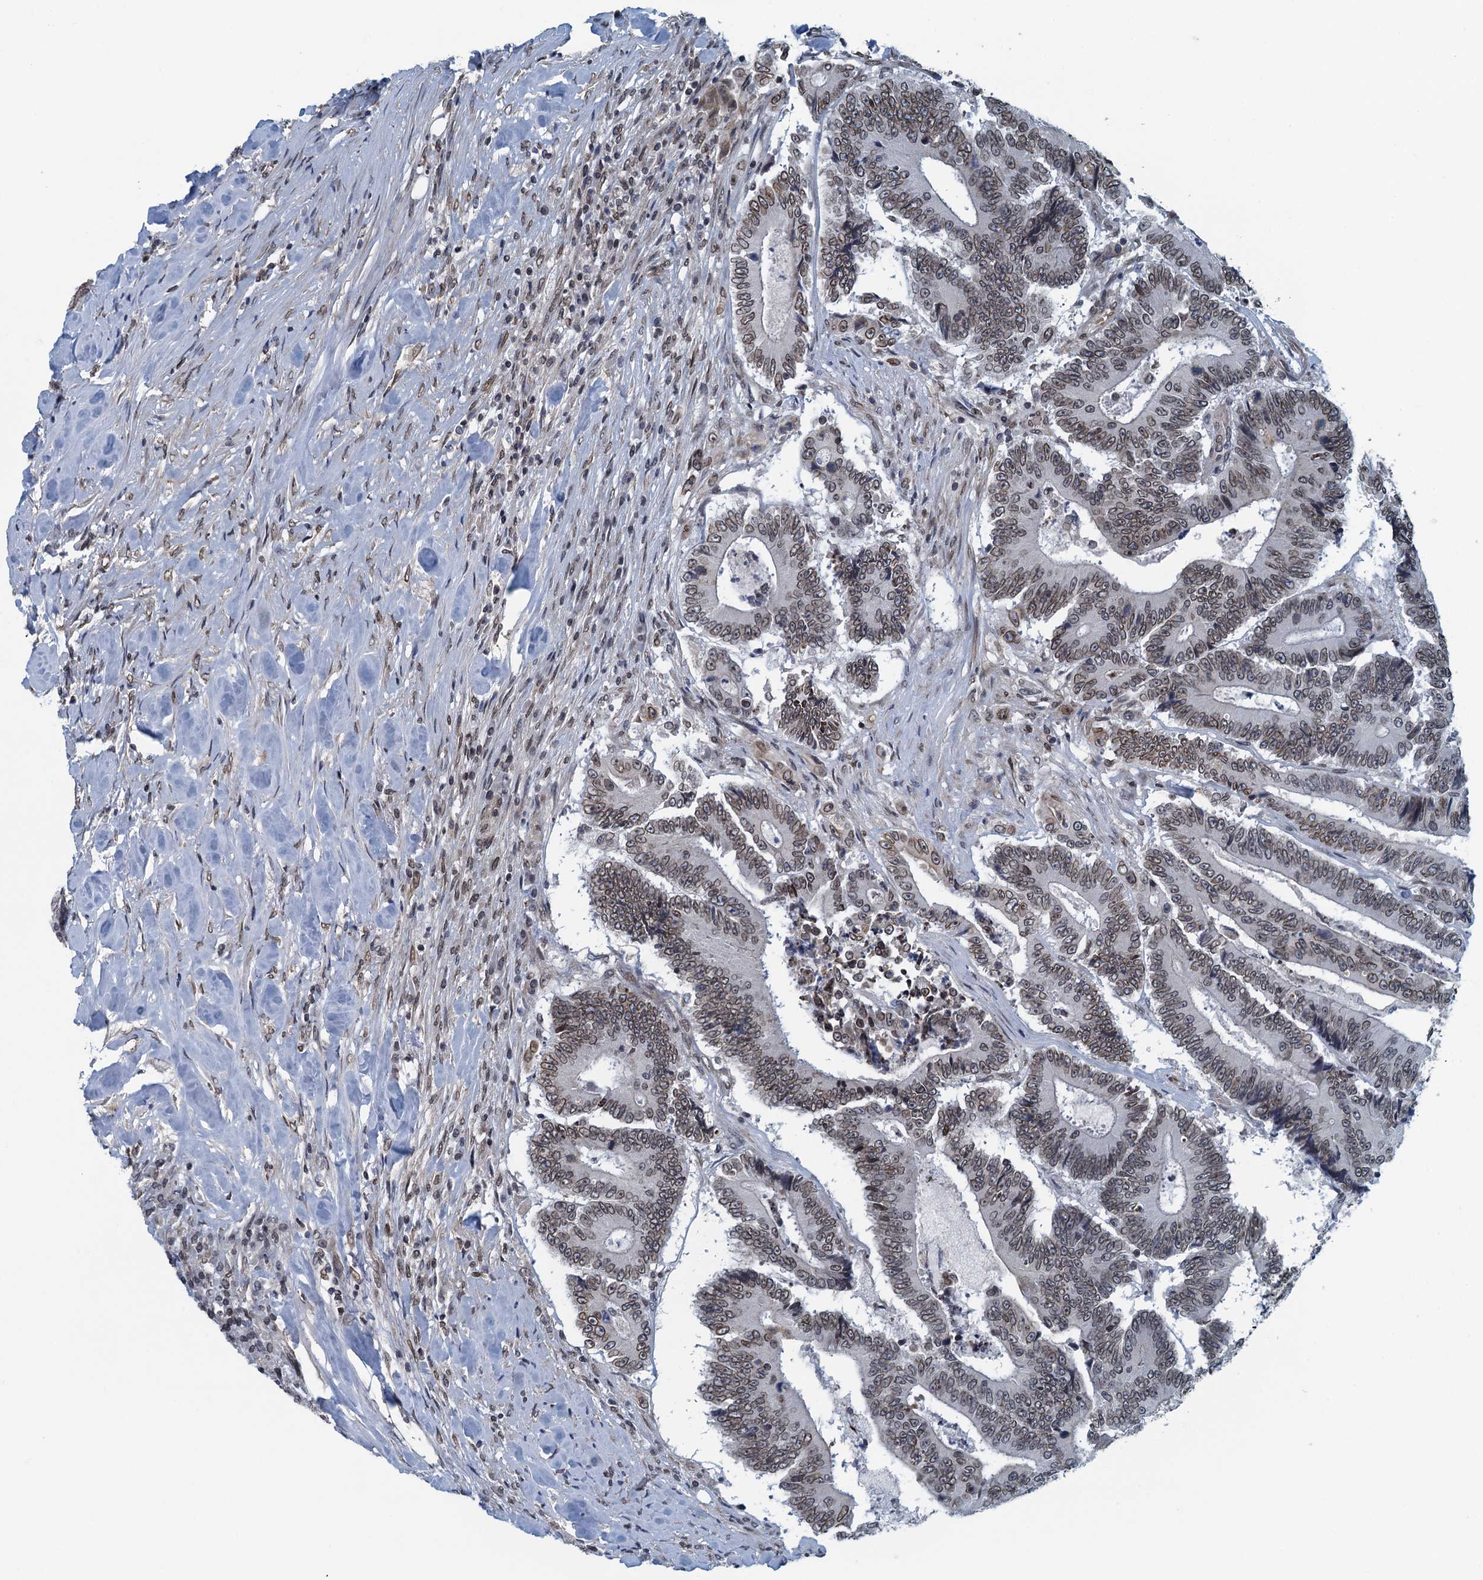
{"staining": {"intensity": "moderate", "quantity": ">75%", "location": "cytoplasmic/membranous,nuclear"}, "tissue": "colorectal cancer", "cell_type": "Tumor cells", "image_type": "cancer", "snomed": [{"axis": "morphology", "description": "Adenocarcinoma, NOS"}, {"axis": "topography", "description": "Colon"}], "caption": "Colorectal adenocarcinoma stained for a protein displays moderate cytoplasmic/membranous and nuclear positivity in tumor cells.", "gene": "CCDC34", "patient": {"sex": "male", "age": 83}}